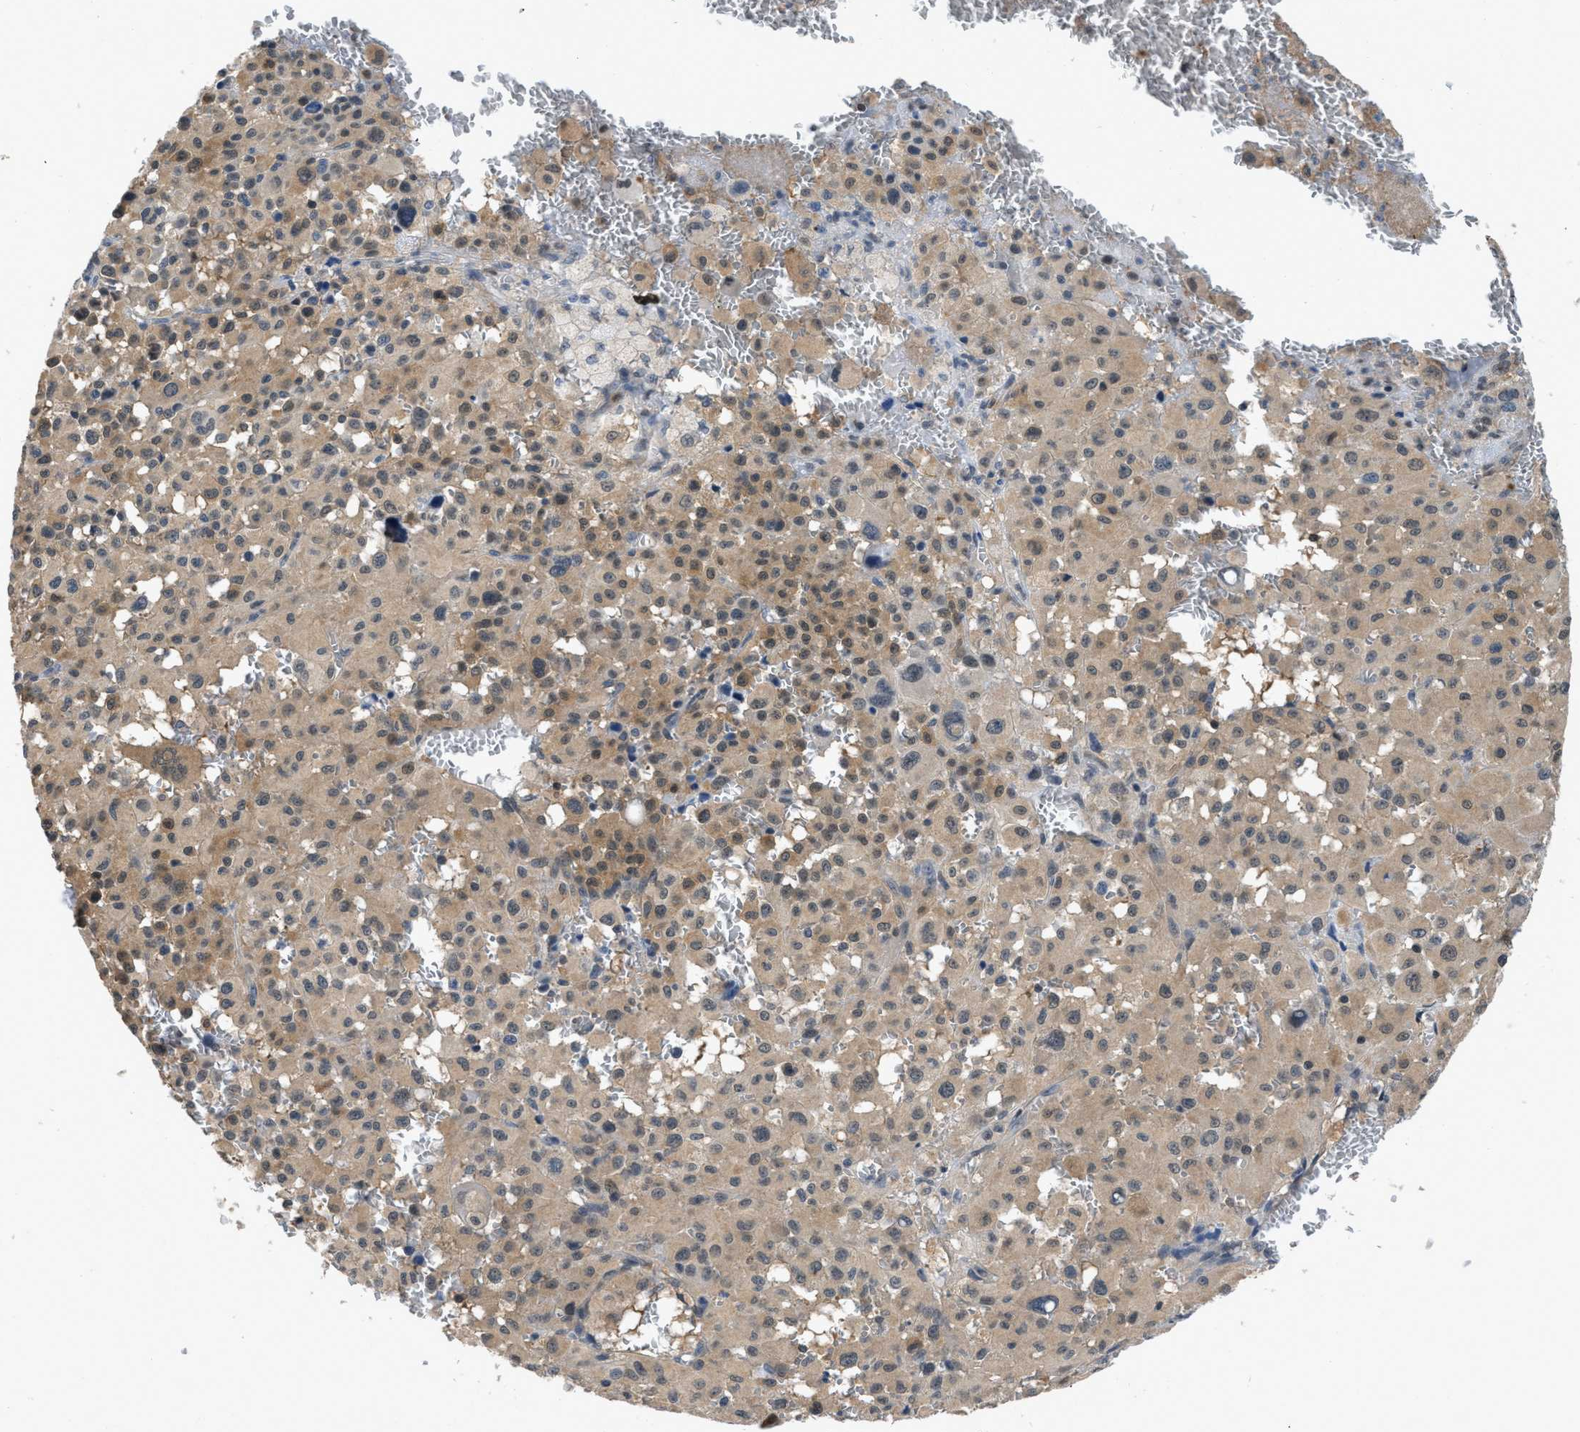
{"staining": {"intensity": "moderate", "quantity": "25%-75%", "location": "cytoplasmic/membranous"}, "tissue": "melanoma", "cell_type": "Tumor cells", "image_type": "cancer", "snomed": [{"axis": "morphology", "description": "Malignant melanoma, Metastatic site"}, {"axis": "topography", "description": "Skin"}], "caption": "This image shows immunohistochemistry staining of malignant melanoma (metastatic site), with medium moderate cytoplasmic/membranous positivity in approximately 25%-75% of tumor cells.", "gene": "TES", "patient": {"sex": "female", "age": 74}}